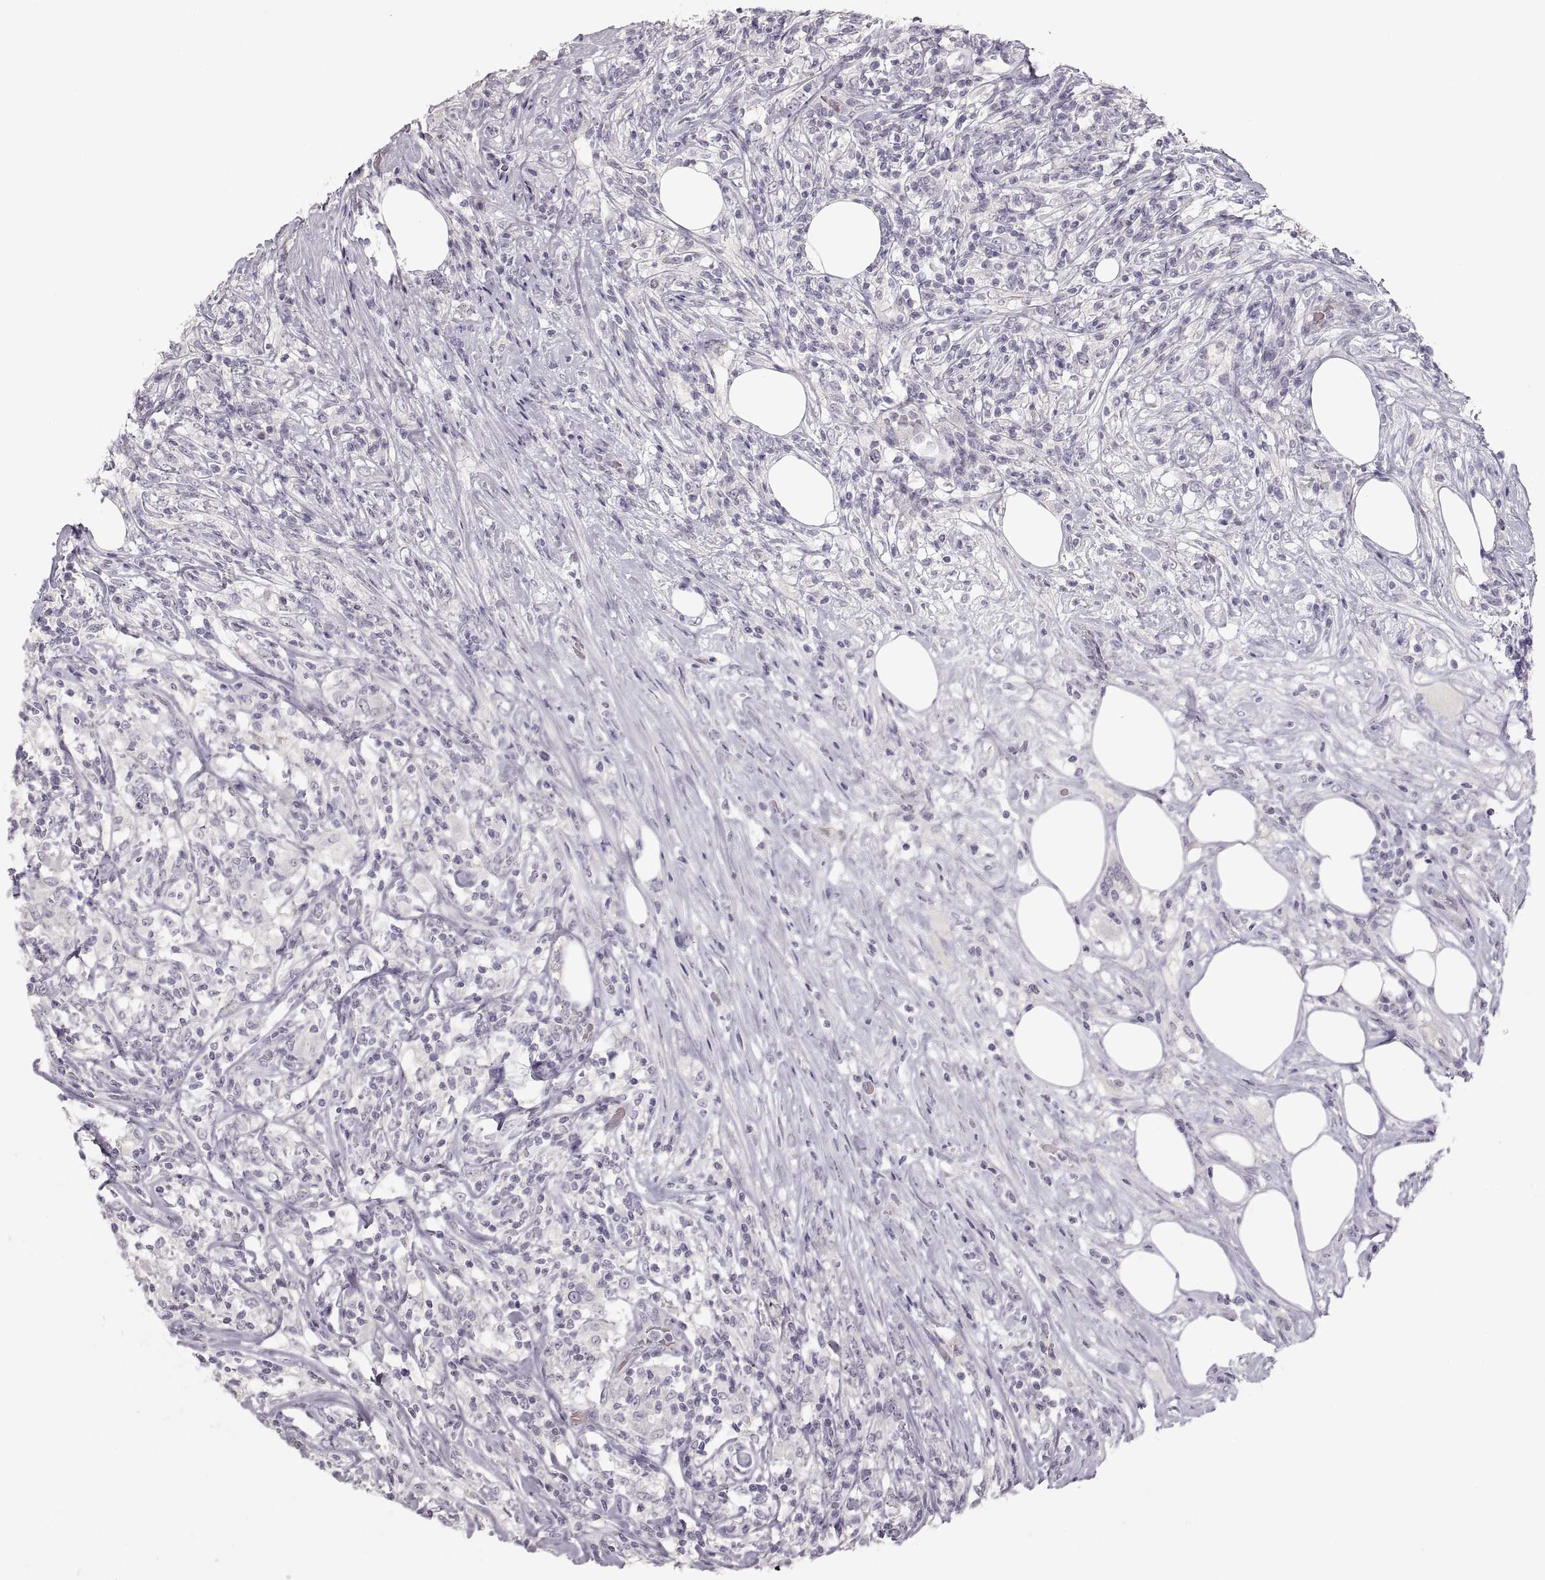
{"staining": {"intensity": "negative", "quantity": "none", "location": "none"}, "tissue": "lymphoma", "cell_type": "Tumor cells", "image_type": "cancer", "snomed": [{"axis": "morphology", "description": "Malignant lymphoma, non-Hodgkin's type, High grade"}, {"axis": "topography", "description": "Lymph node"}], "caption": "Protein analysis of high-grade malignant lymphoma, non-Hodgkin's type reveals no significant staining in tumor cells.", "gene": "PCSK2", "patient": {"sex": "female", "age": 84}}